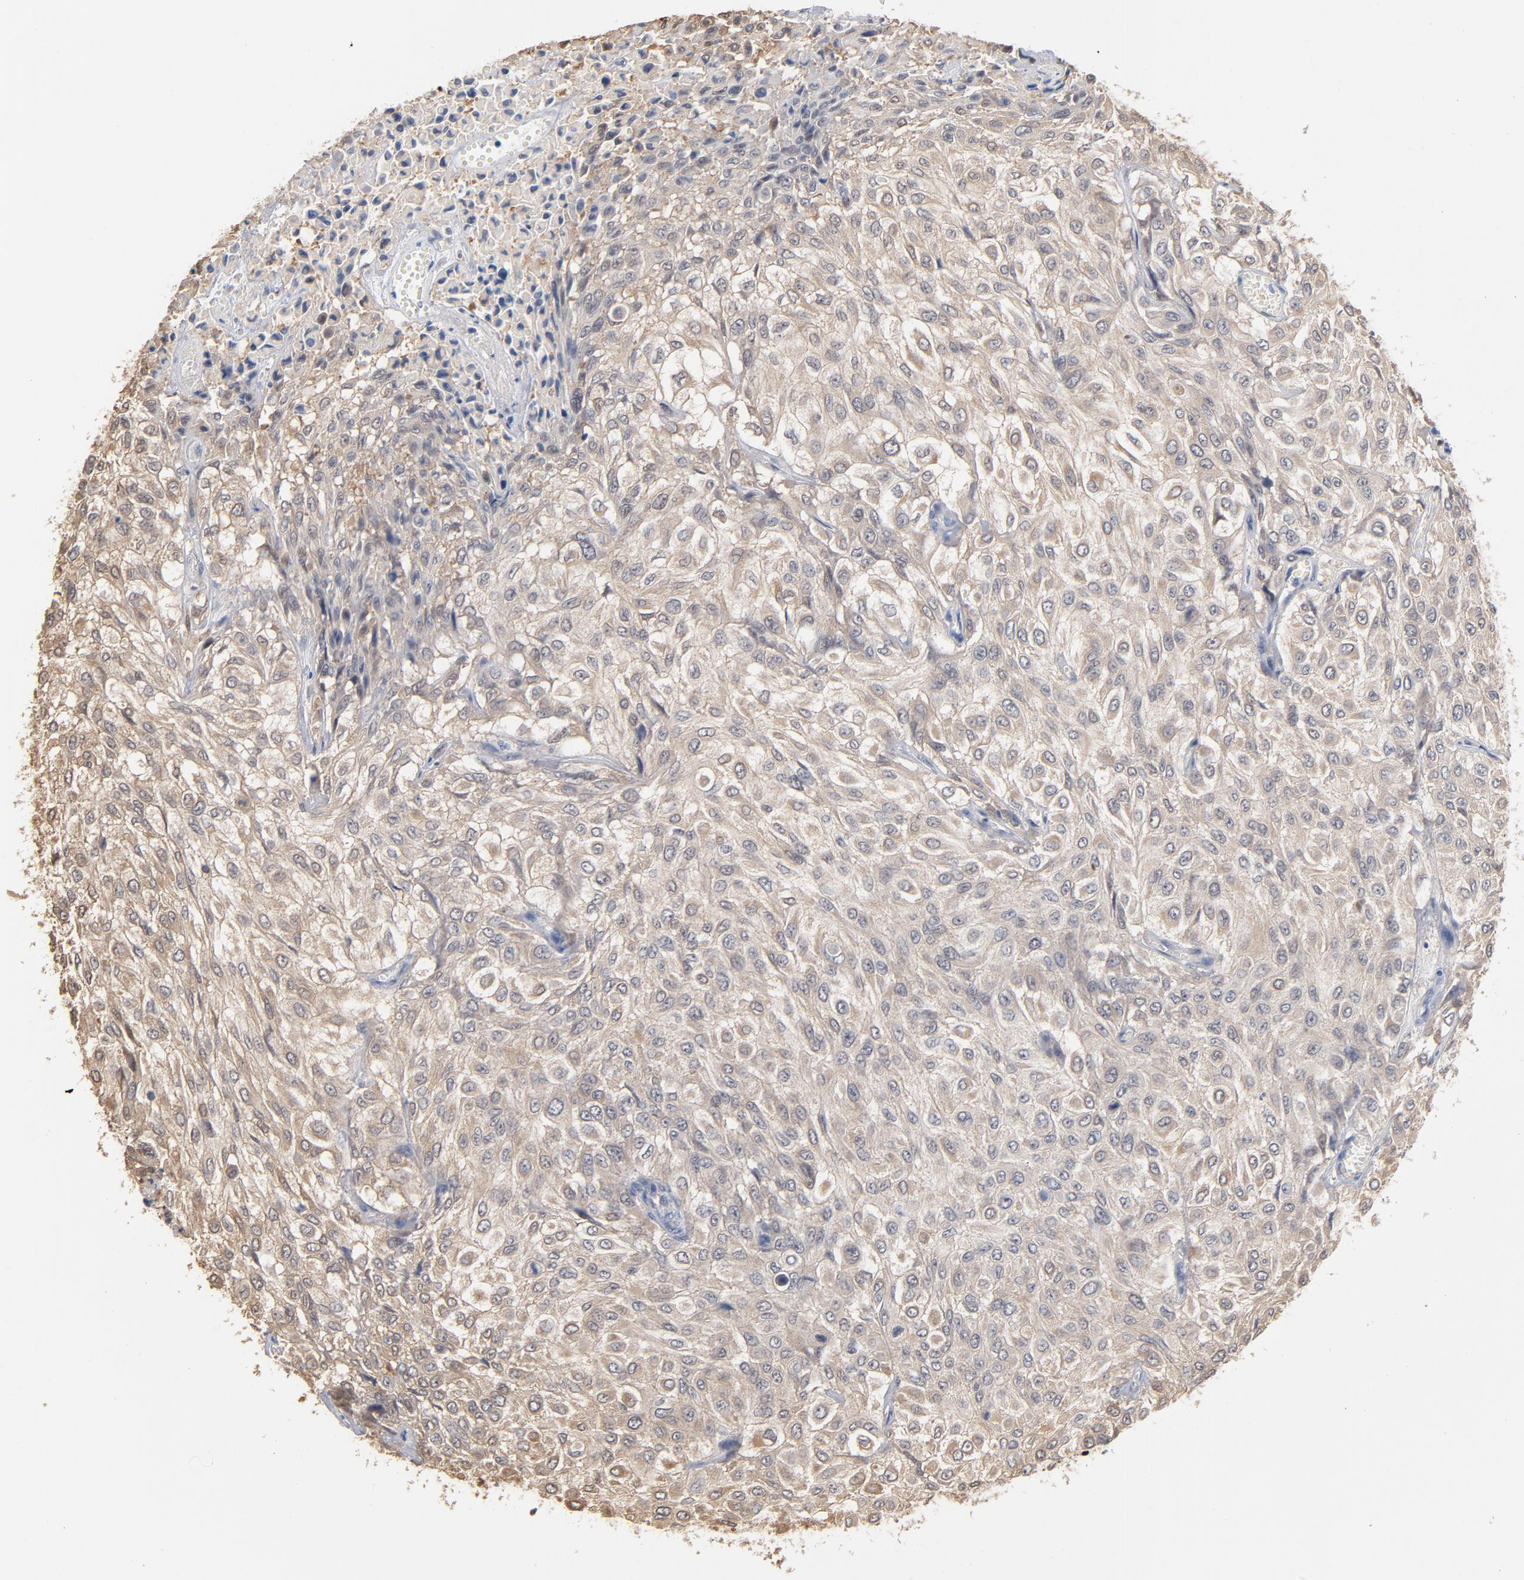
{"staining": {"intensity": "weak", "quantity": "25%-75%", "location": "cytoplasmic/membranous"}, "tissue": "urothelial cancer", "cell_type": "Tumor cells", "image_type": "cancer", "snomed": [{"axis": "morphology", "description": "Urothelial carcinoma, High grade"}, {"axis": "topography", "description": "Urinary bladder"}], "caption": "Immunohistochemical staining of human high-grade urothelial carcinoma reveals low levels of weak cytoplasmic/membranous protein expression in about 25%-75% of tumor cells. (IHC, brightfield microscopy, high magnification).", "gene": "MIF", "patient": {"sex": "male", "age": 57}}